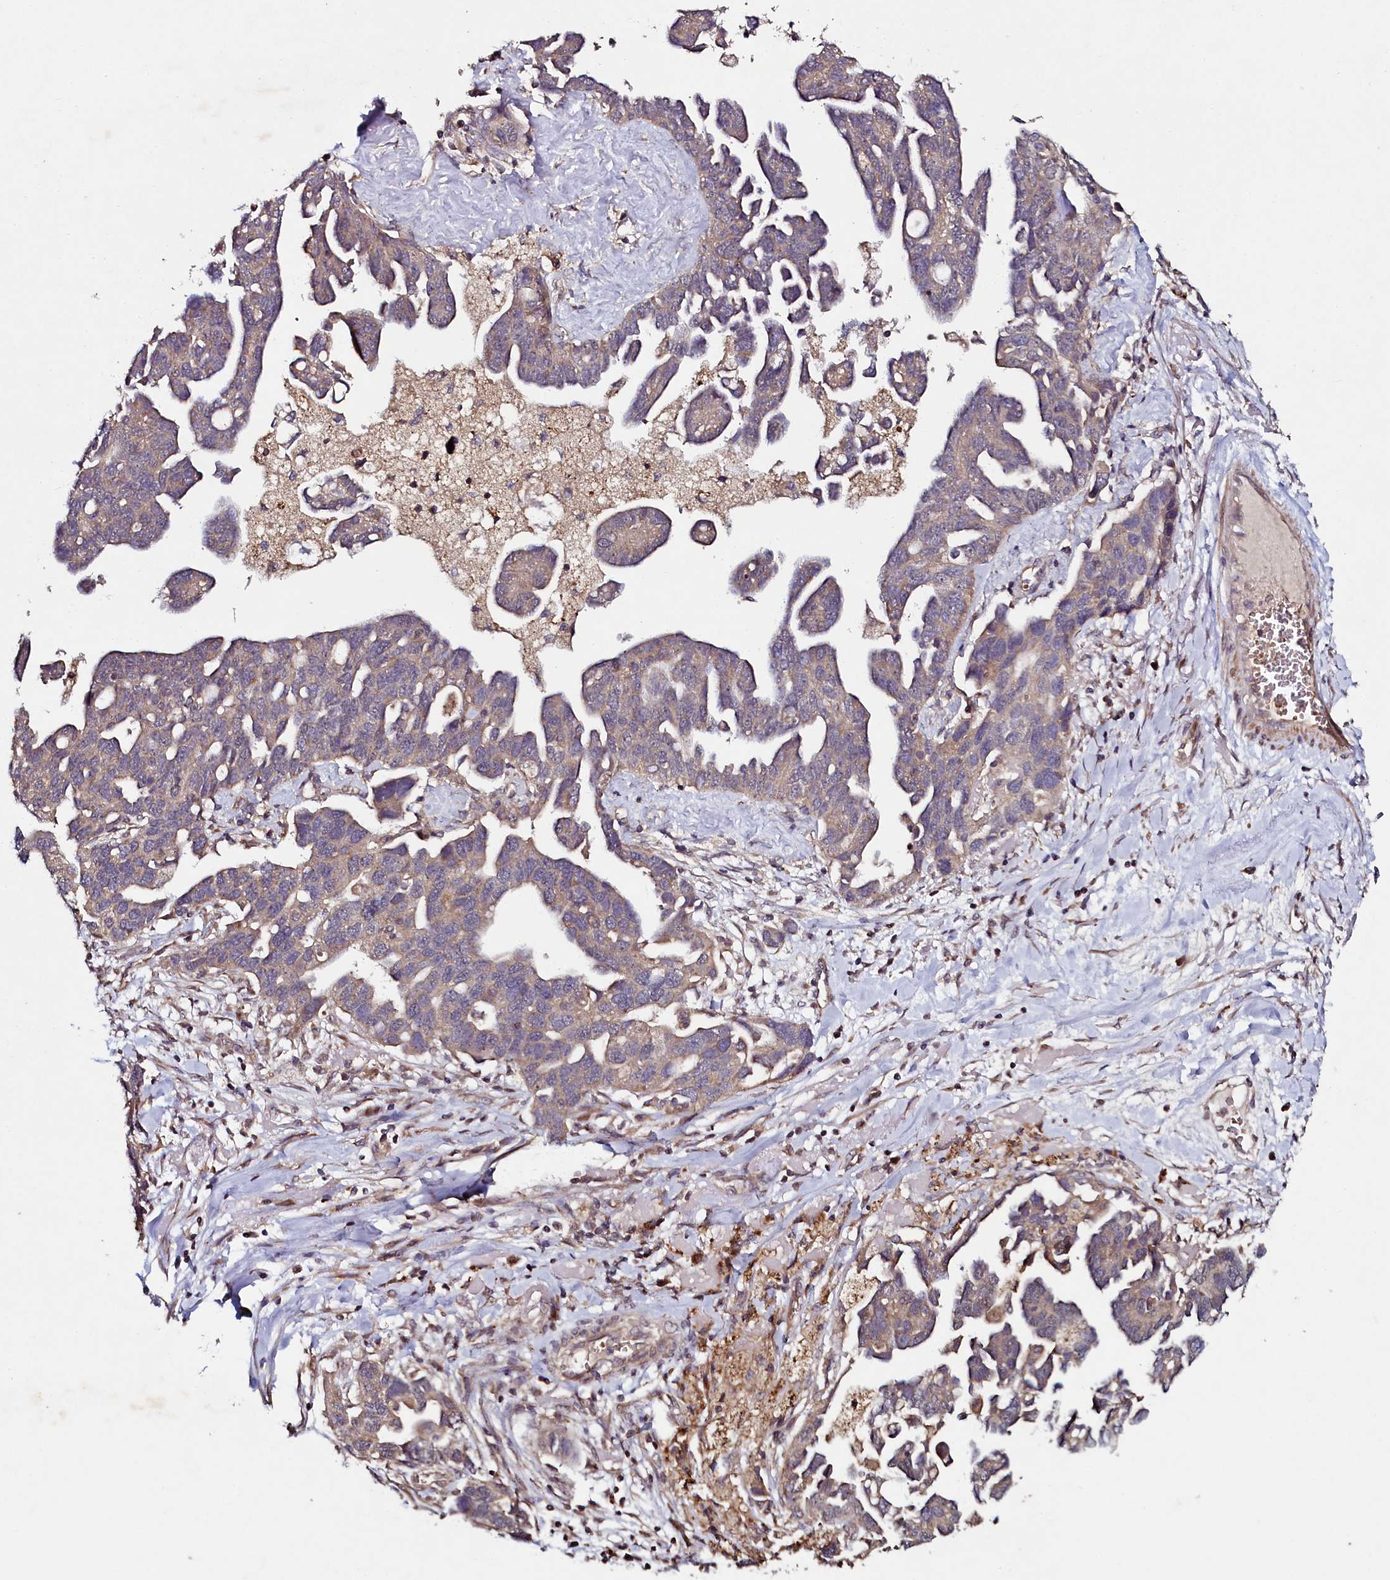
{"staining": {"intensity": "weak", "quantity": ">75%", "location": "cytoplasmic/membranous"}, "tissue": "ovarian cancer", "cell_type": "Tumor cells", "image_type": "cancer", "snomed": [{"axis": "morphology", "description": "Cystadenocarcinoma, serous, NOS"}, {"axis": "topography", "description": "Ovary"}], "caption": "IHC (DAB (3,3'-diaminobenzidine)) staining of human ovarian cancer (serous cystadenocarcinoma) displays weak cytoplasmic/membranous protein positivity in about >75% of tumor cells.", "gene": "SEC24C", "patient": {"sex": "female", "age": 54}}